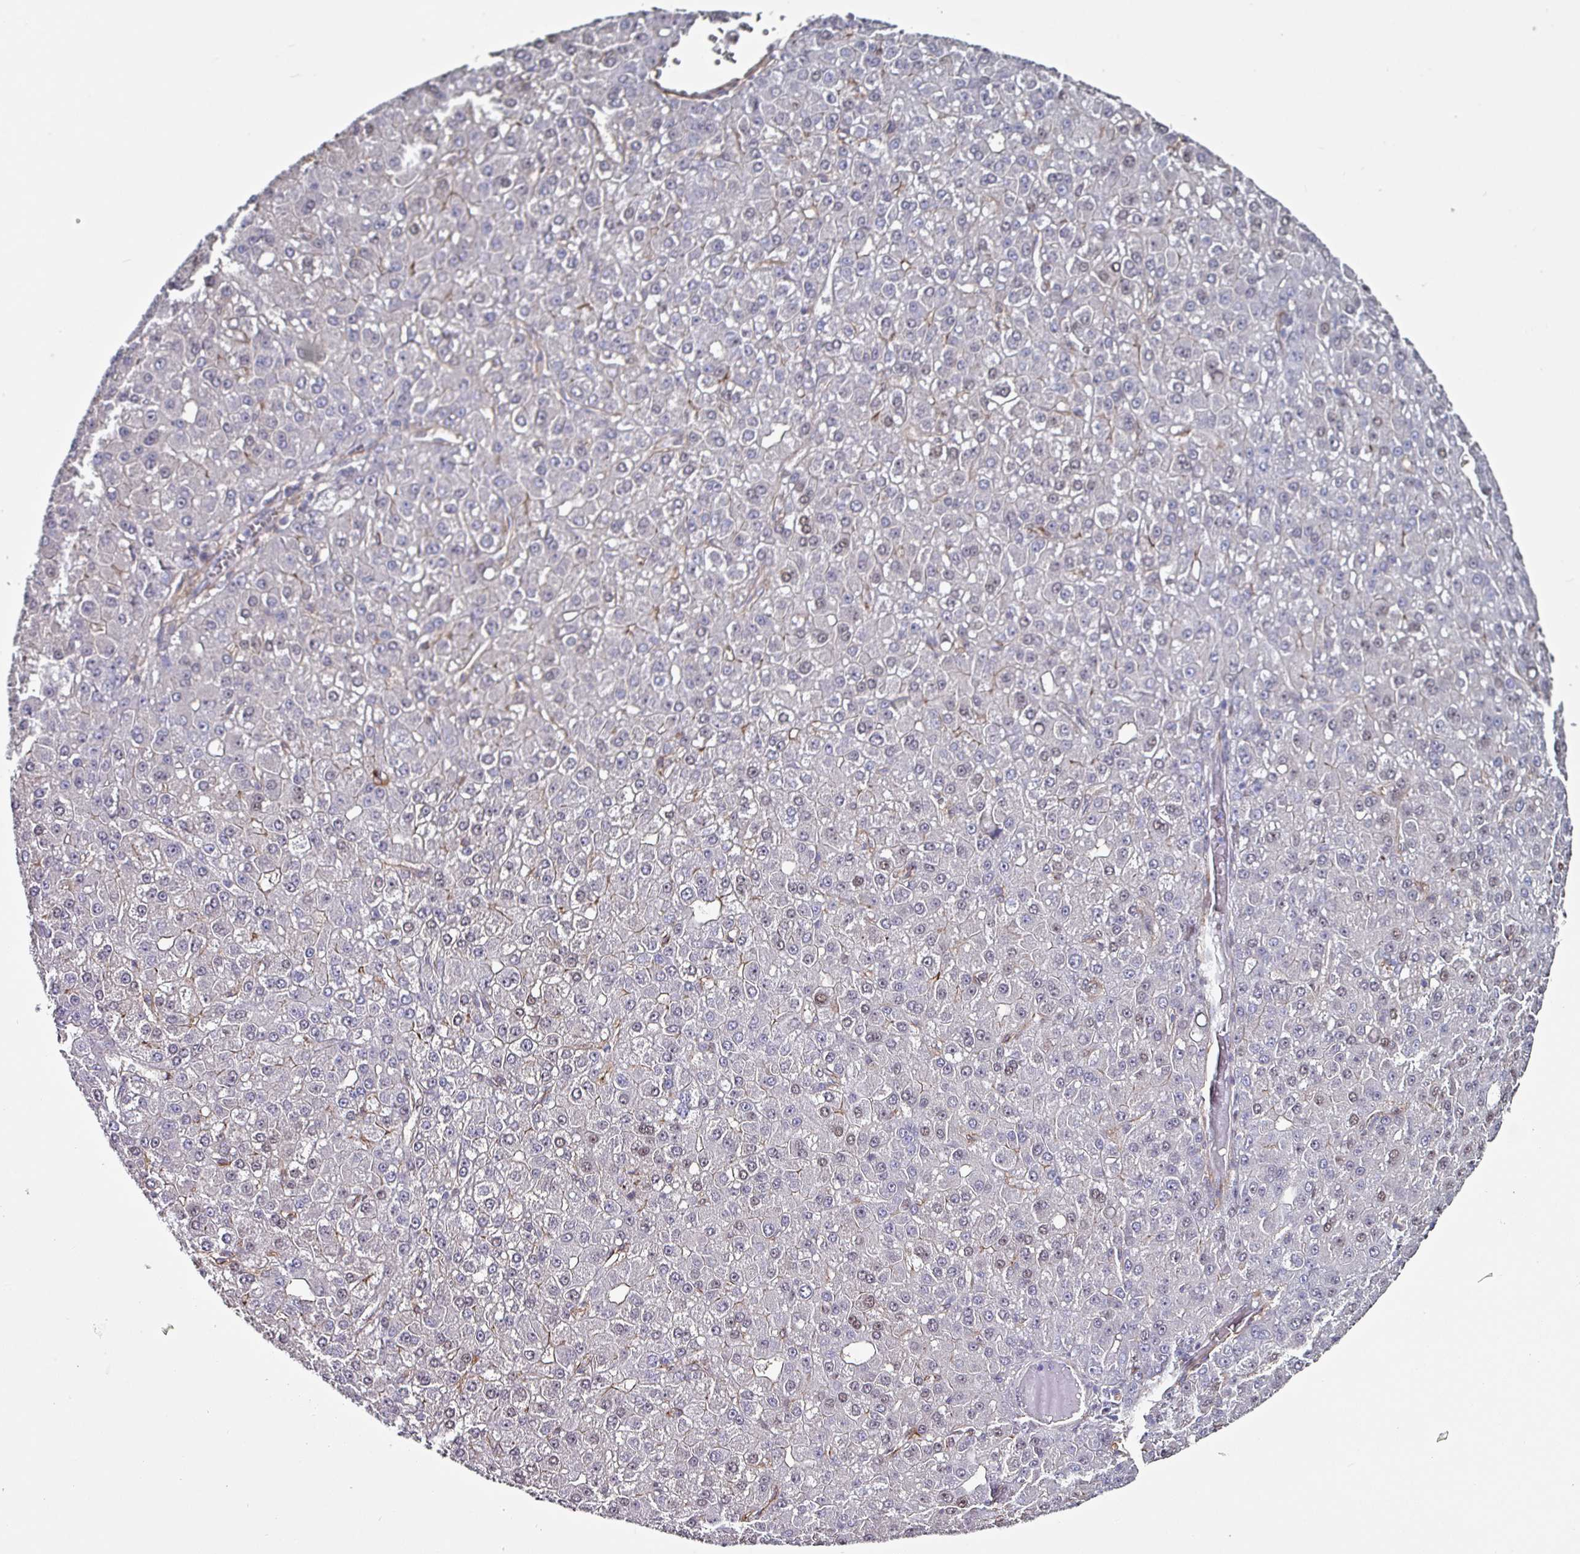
{"staining": {"intensity": "moderate", "quantity": "<25%", "location": "nuclear"}, "tissue": "liver cancer", "cell_type": "Tumor cells", "image_type": "cancer", "snomed": [{"axis": "morphology", "description": "Carcinoma, Hepatocellular, NOS"}, {"axis": "topography", "description": "Liver"}], "caption": "A micrograph of liver hepatocellular carcinoma stained for a protein shows moderate nuclear brown staining in tumor cells.", "gene": "ZNF816-ZNF321P", "patient": {"sex": "male", "age": 67}}